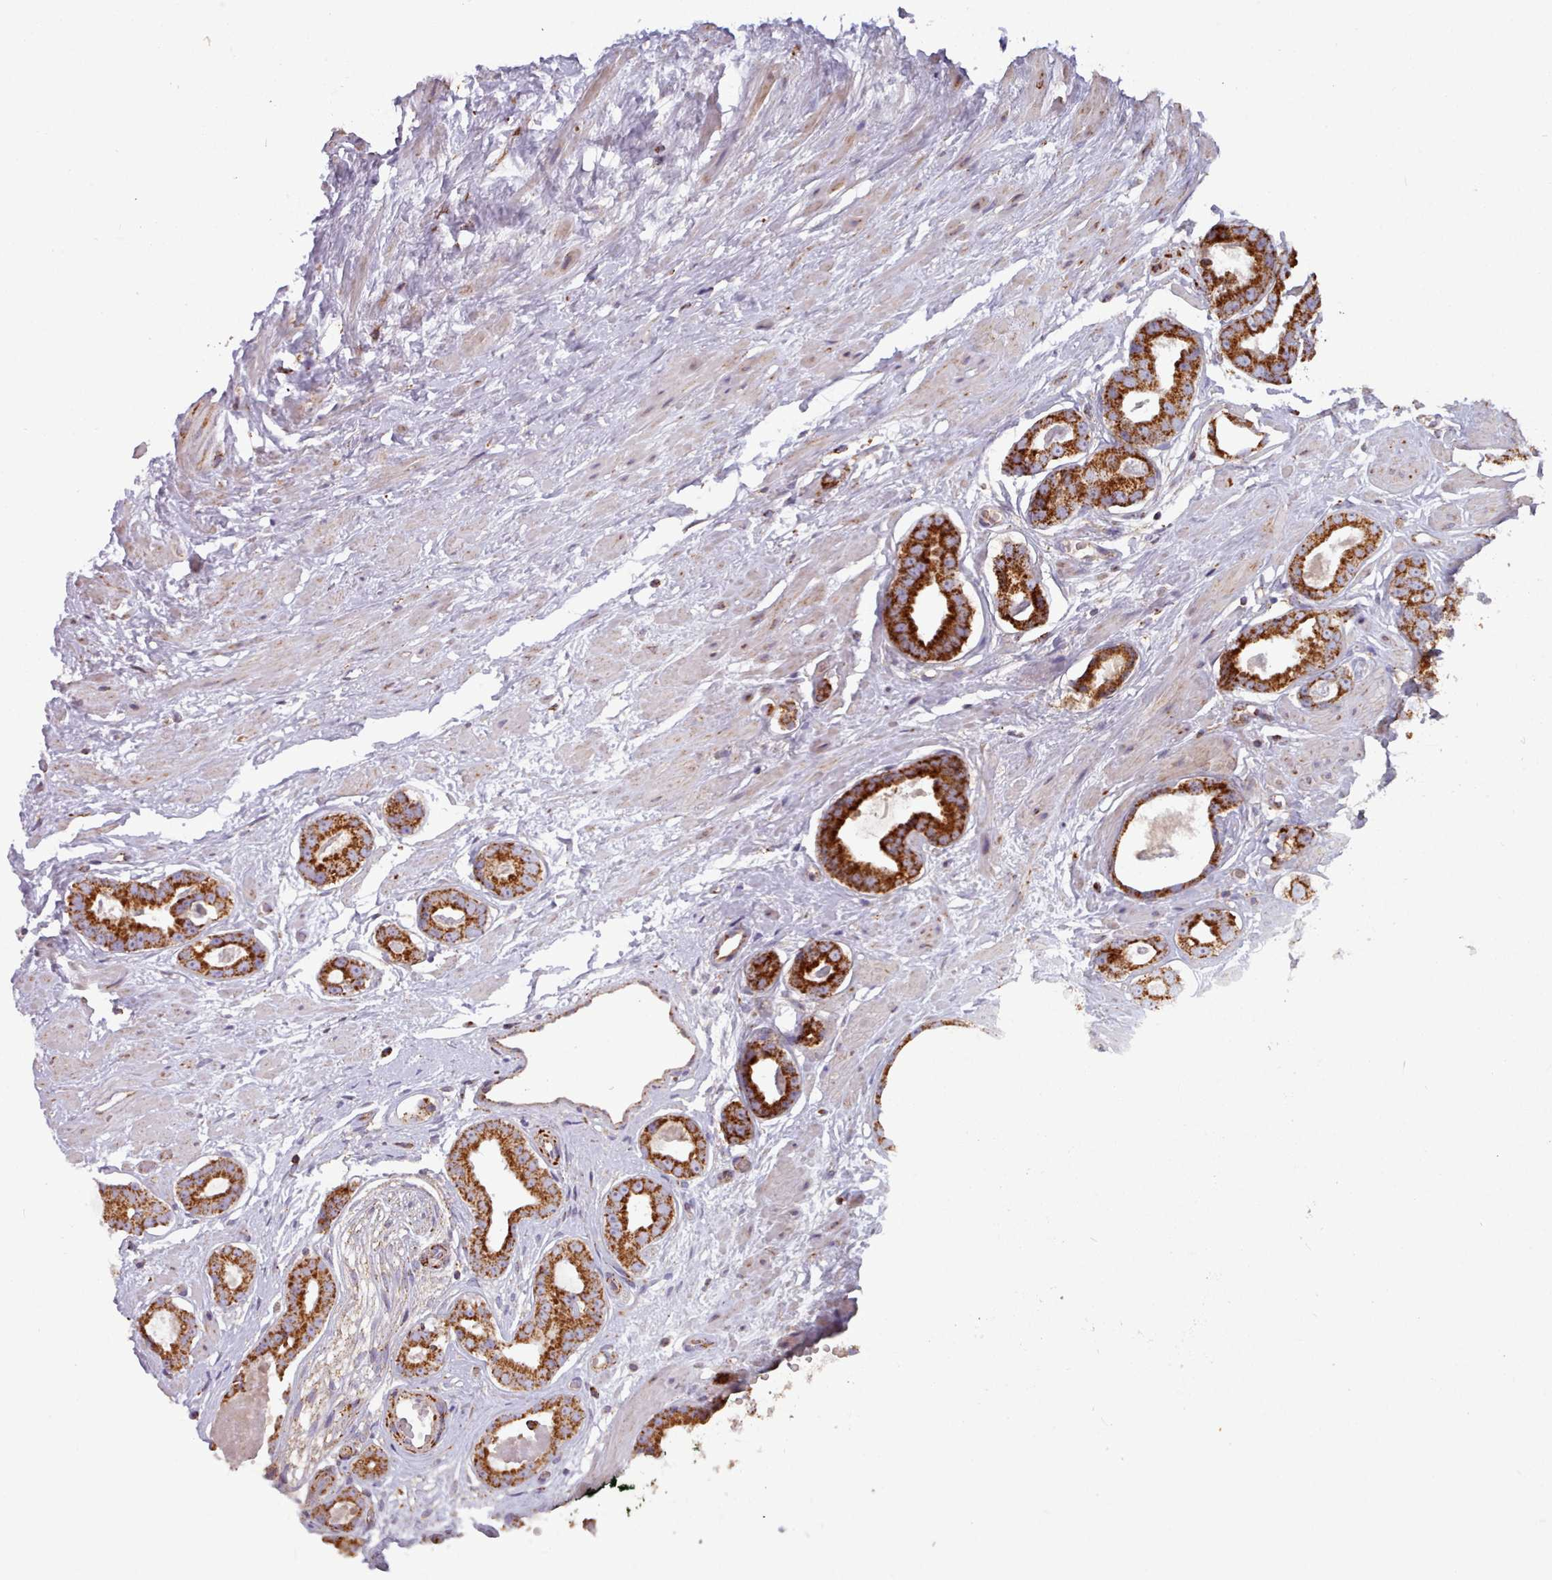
{"staining": {"intensity": "strong", "quantity": ">75%", "location": "cytoplasmic/membranous"}, "tissue": "prostate cancer", "cell_type": "Tumor cells", "image_type": "cancer", "snomed": [{"axis": "morphology", "description": "Adenocarcinoma, Low grade"}, {"axis": "topography", "description": "Prostate"}], "caption": "The photomicrograph demonstrates a brown stain indicating the presence of a protein in the cytoplasmic/membranous of tumor cells in adenocarcinoma (low-grade) (prostate). (DAB (3,3'-diaminobenzidine) IHC with brightfield microscopy, high magnification).", "gene": "HSDL2", "patient": {"sex": "male", "age": 64}}